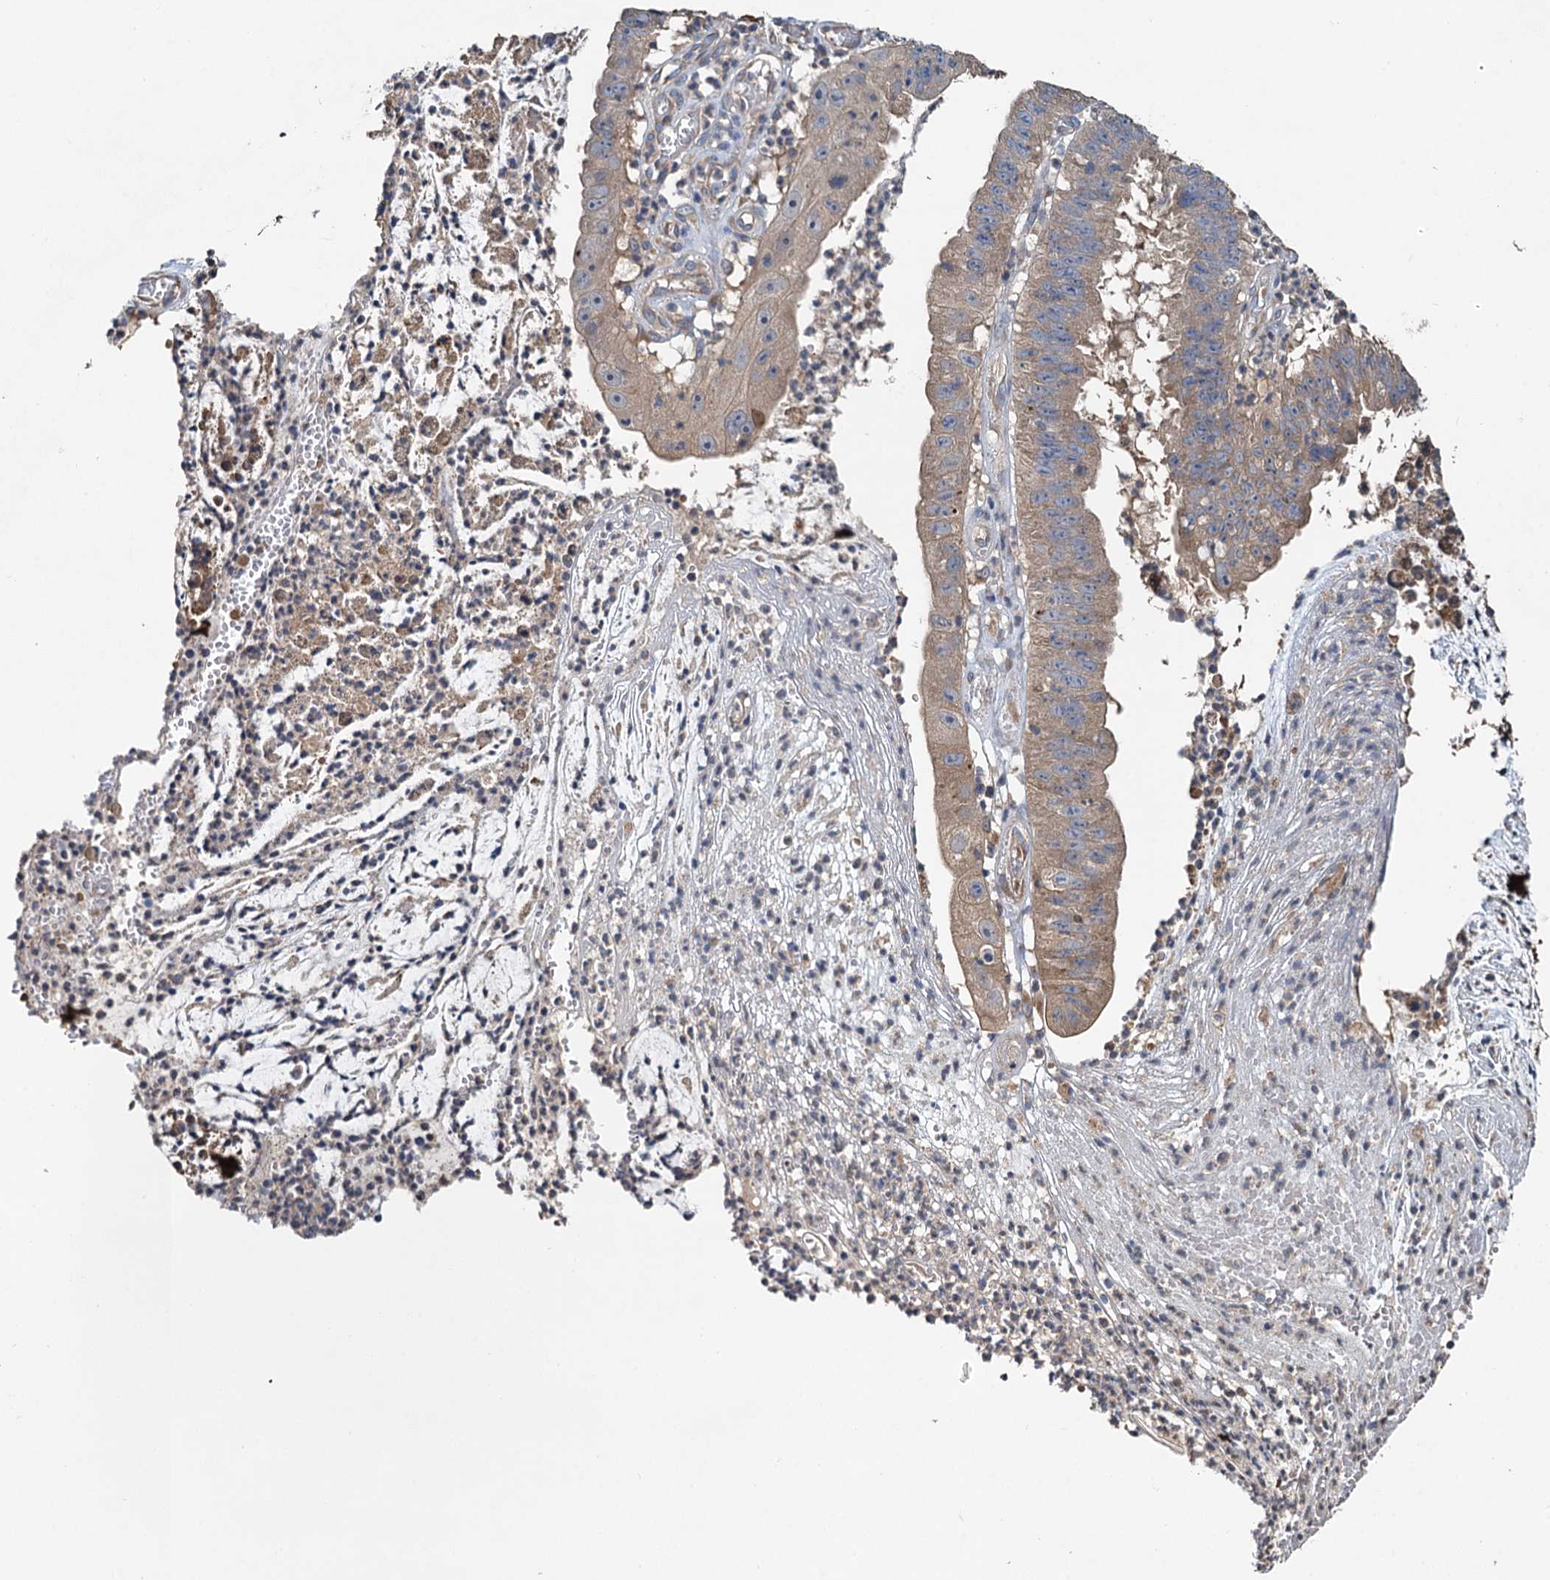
{"staining": {"intensity": "moderate", "quantity": ">75%", "location": "cytoplasmic/membranous"}, "tissue": "stomach cancer", "cell_type": "Tumor cells", "image_type": "cancer", "snomed": [{"axis": "morphology", "description": "Adenocarcinoma, NOS"}, {"axis": "topography", "description": "Stomach"}], "caption": "Brown immunohistochemical staining in stomach cancer (adenocarcinoma) exhibits moderate cytoplasmic/membranous staining in approximately >75% of tumor cells. Immunohistochemistry (ihc) stains the protein in brown and the nuclei are stained blue.", "gene": "HYI", "patient": {"sex": "male", "age": 59}}